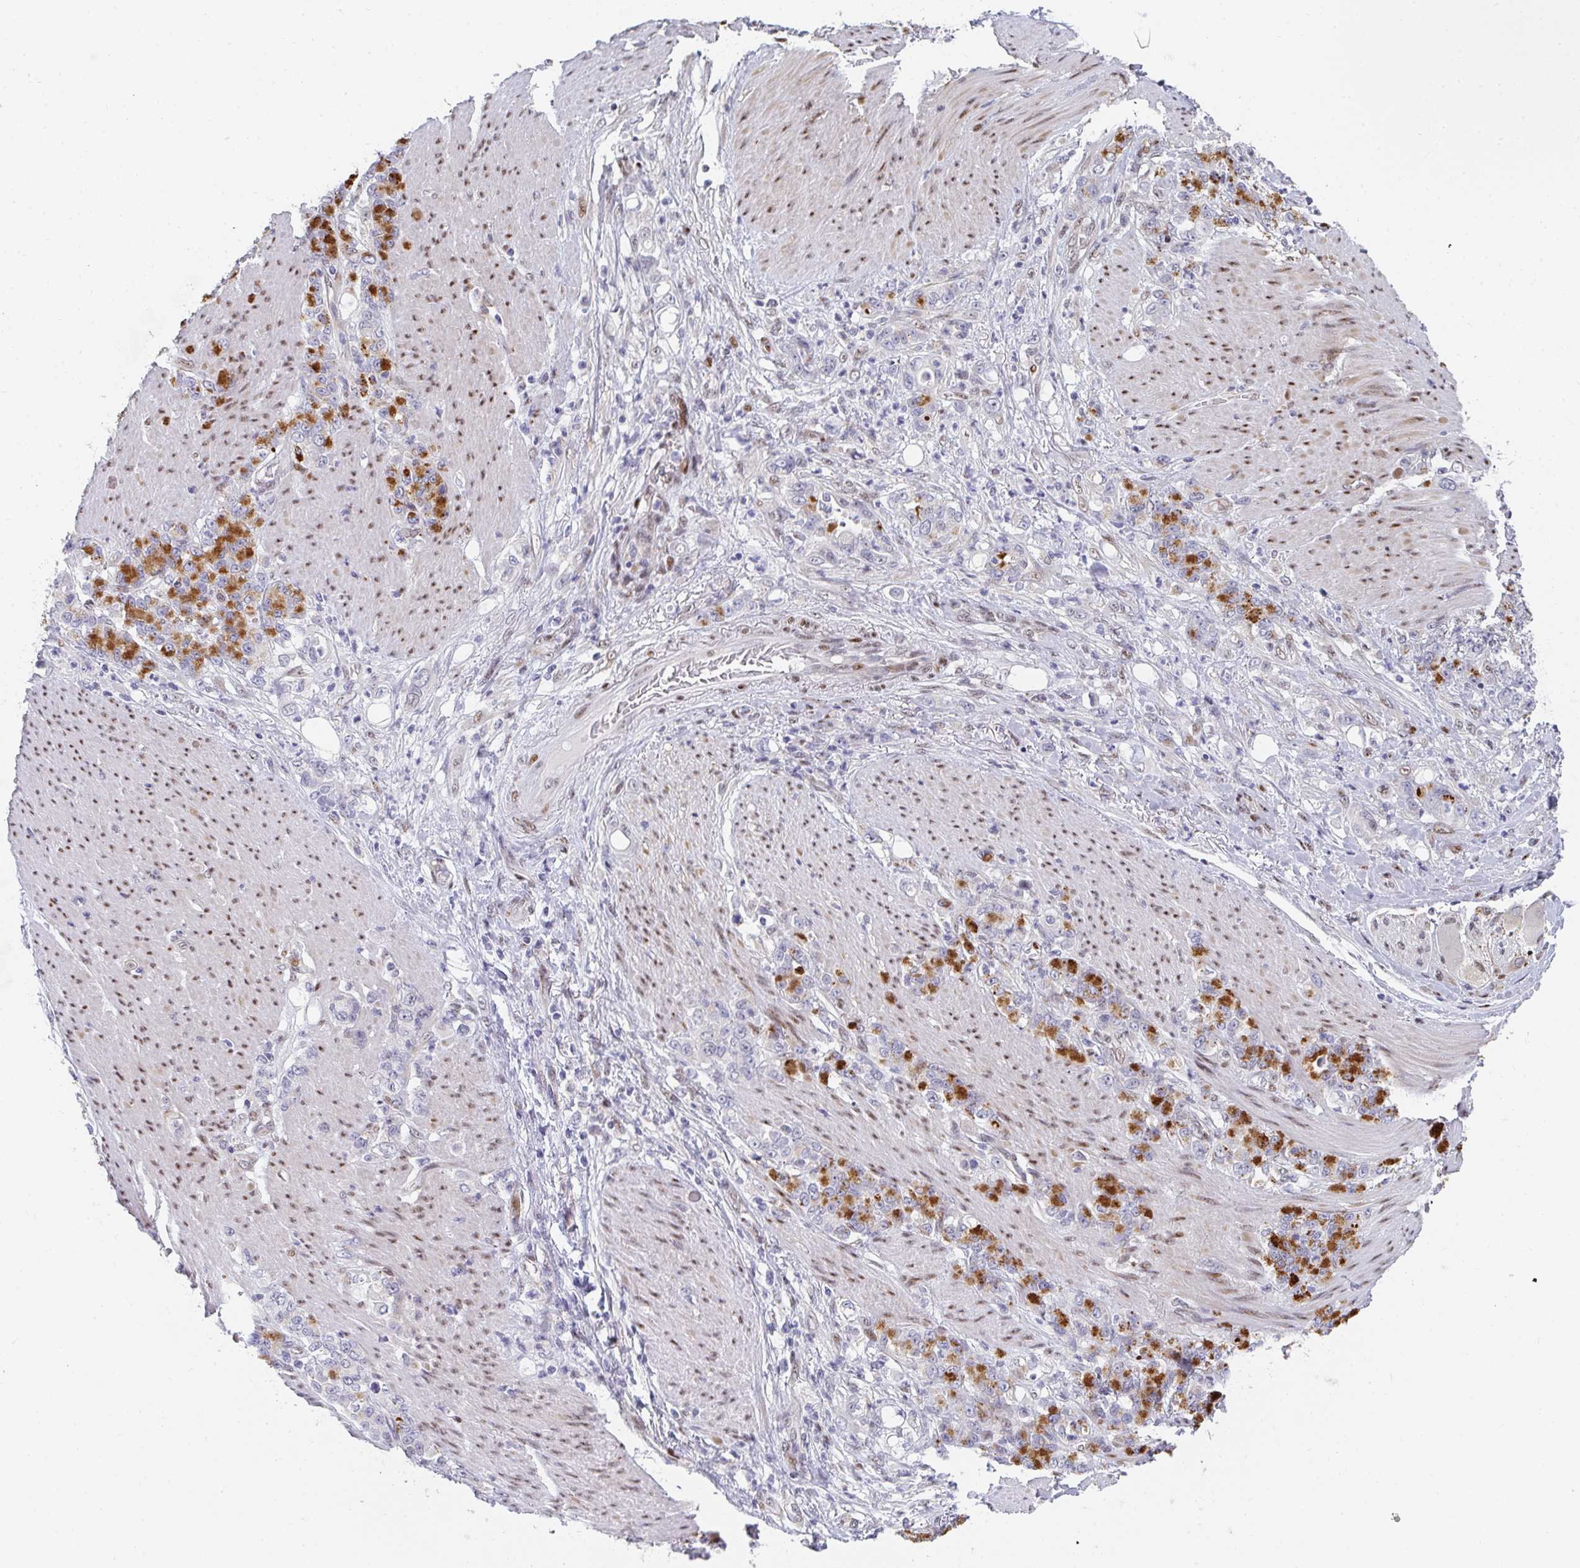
{"staining": {"intensity": "moderate", "quantity": "25%-75%", "location": "cytoplasmic/membranous"}, "tissue": "stomach cancer", "cell_type": "Tumor cells", "image_type": "cancer", "snomed": [{"axis": "morphology", "description": "Adenocarcinoma, NOS"}, {"axis": "topography", "description": "Stomach"}], "caption": "Tumor cells display medium levels of moderate cytoplasmic/membranous expression in approximately 25%-75% of cells in human stomach cancer. The staining is performed using DAB brown chromogen to label protein expression. The nuclei are counter-stained blue using hematoxylin.", "gene": "ZIC3", "patient": {"sex": "female", "age": 79}}